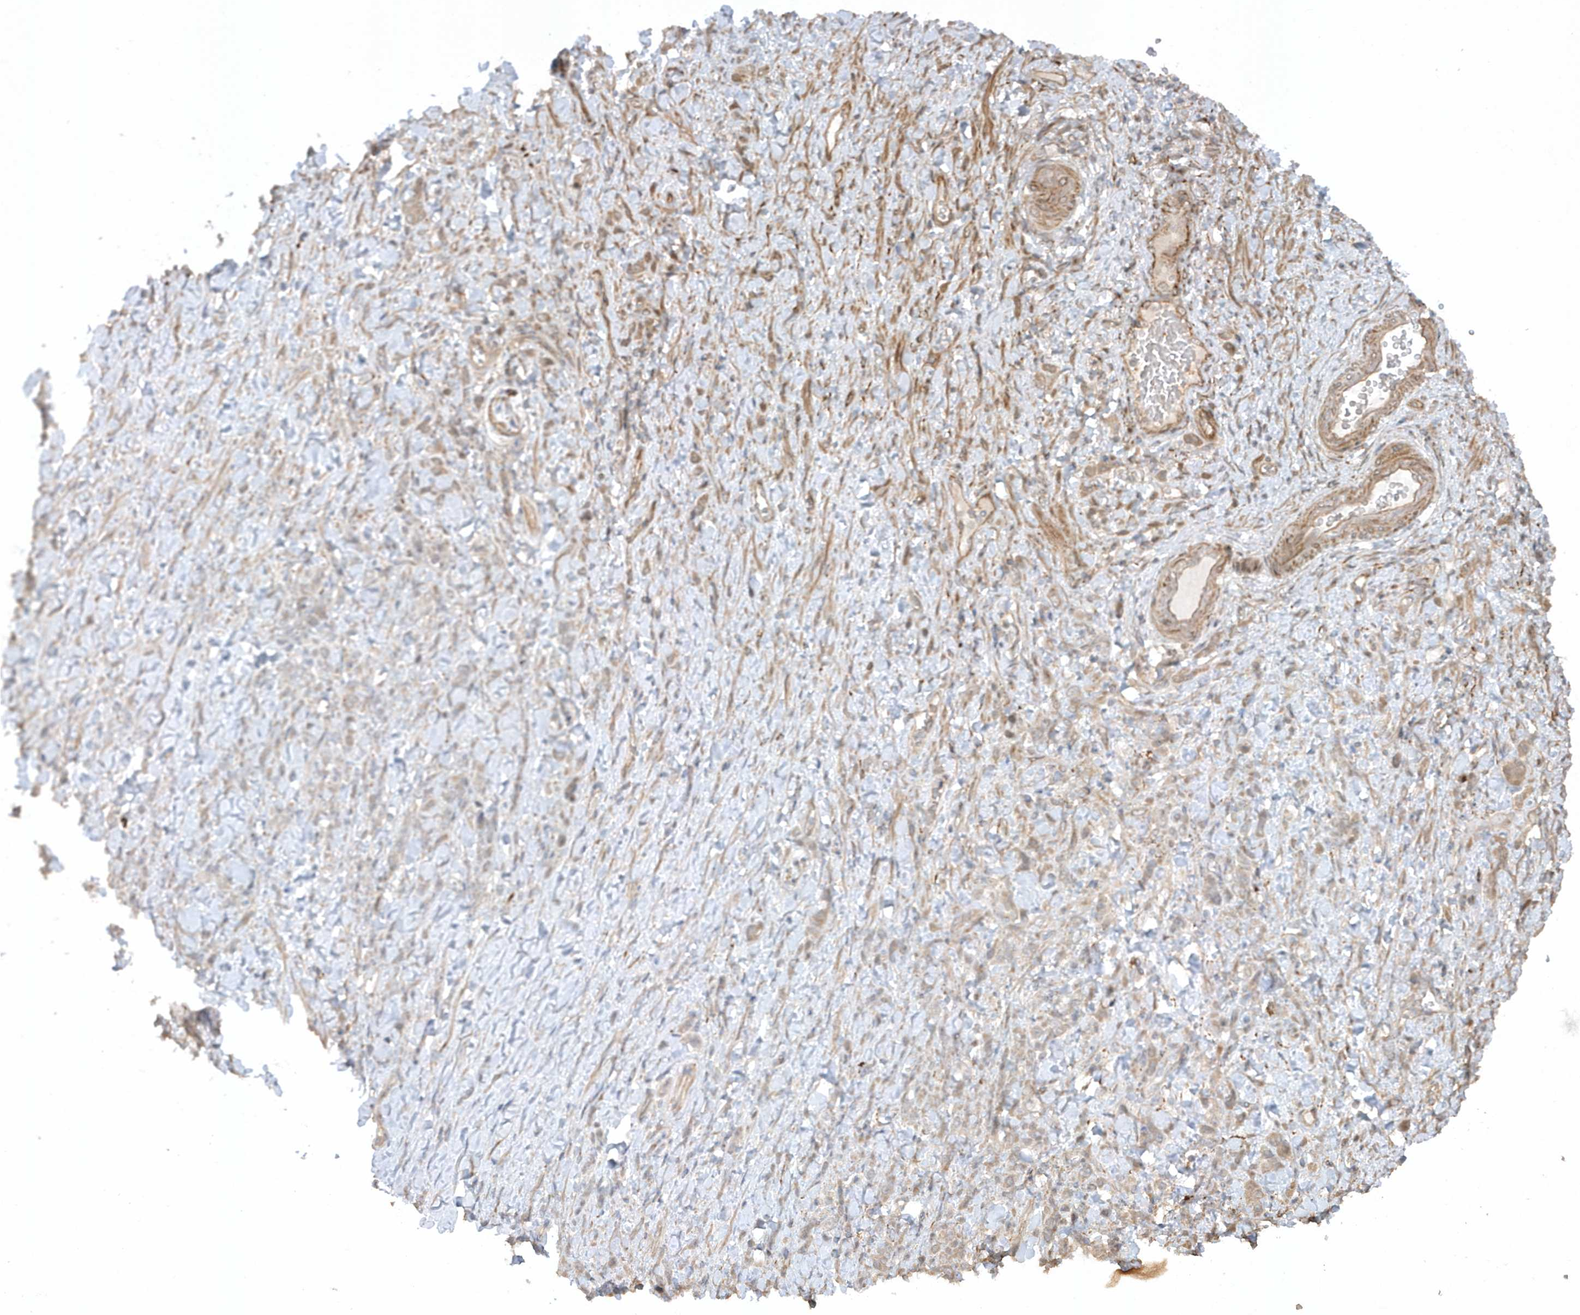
{"staining": {"intensity": "weak", "quantity": "<25%", "location": "cytoplasmic/membranous"}, "tissue": "stomach cancer", "cell_type": "Tumor cells", "image_type": "cancer", "snomed": [{"axis": "morphology", "description": "Normal tissue, NOS"}, {"axis": "morphology", "description": "Adenocarcinoma, NOS"}, {"axis": "topography", "description": "Stomach"}], "caption": "Human stomach cancer stained for a protein using immunohistochemistry (IHC) exhibits no positivity in tumor cells.", "gene": "AVPI1", "patient": {"sex": "male", "age": 82}}